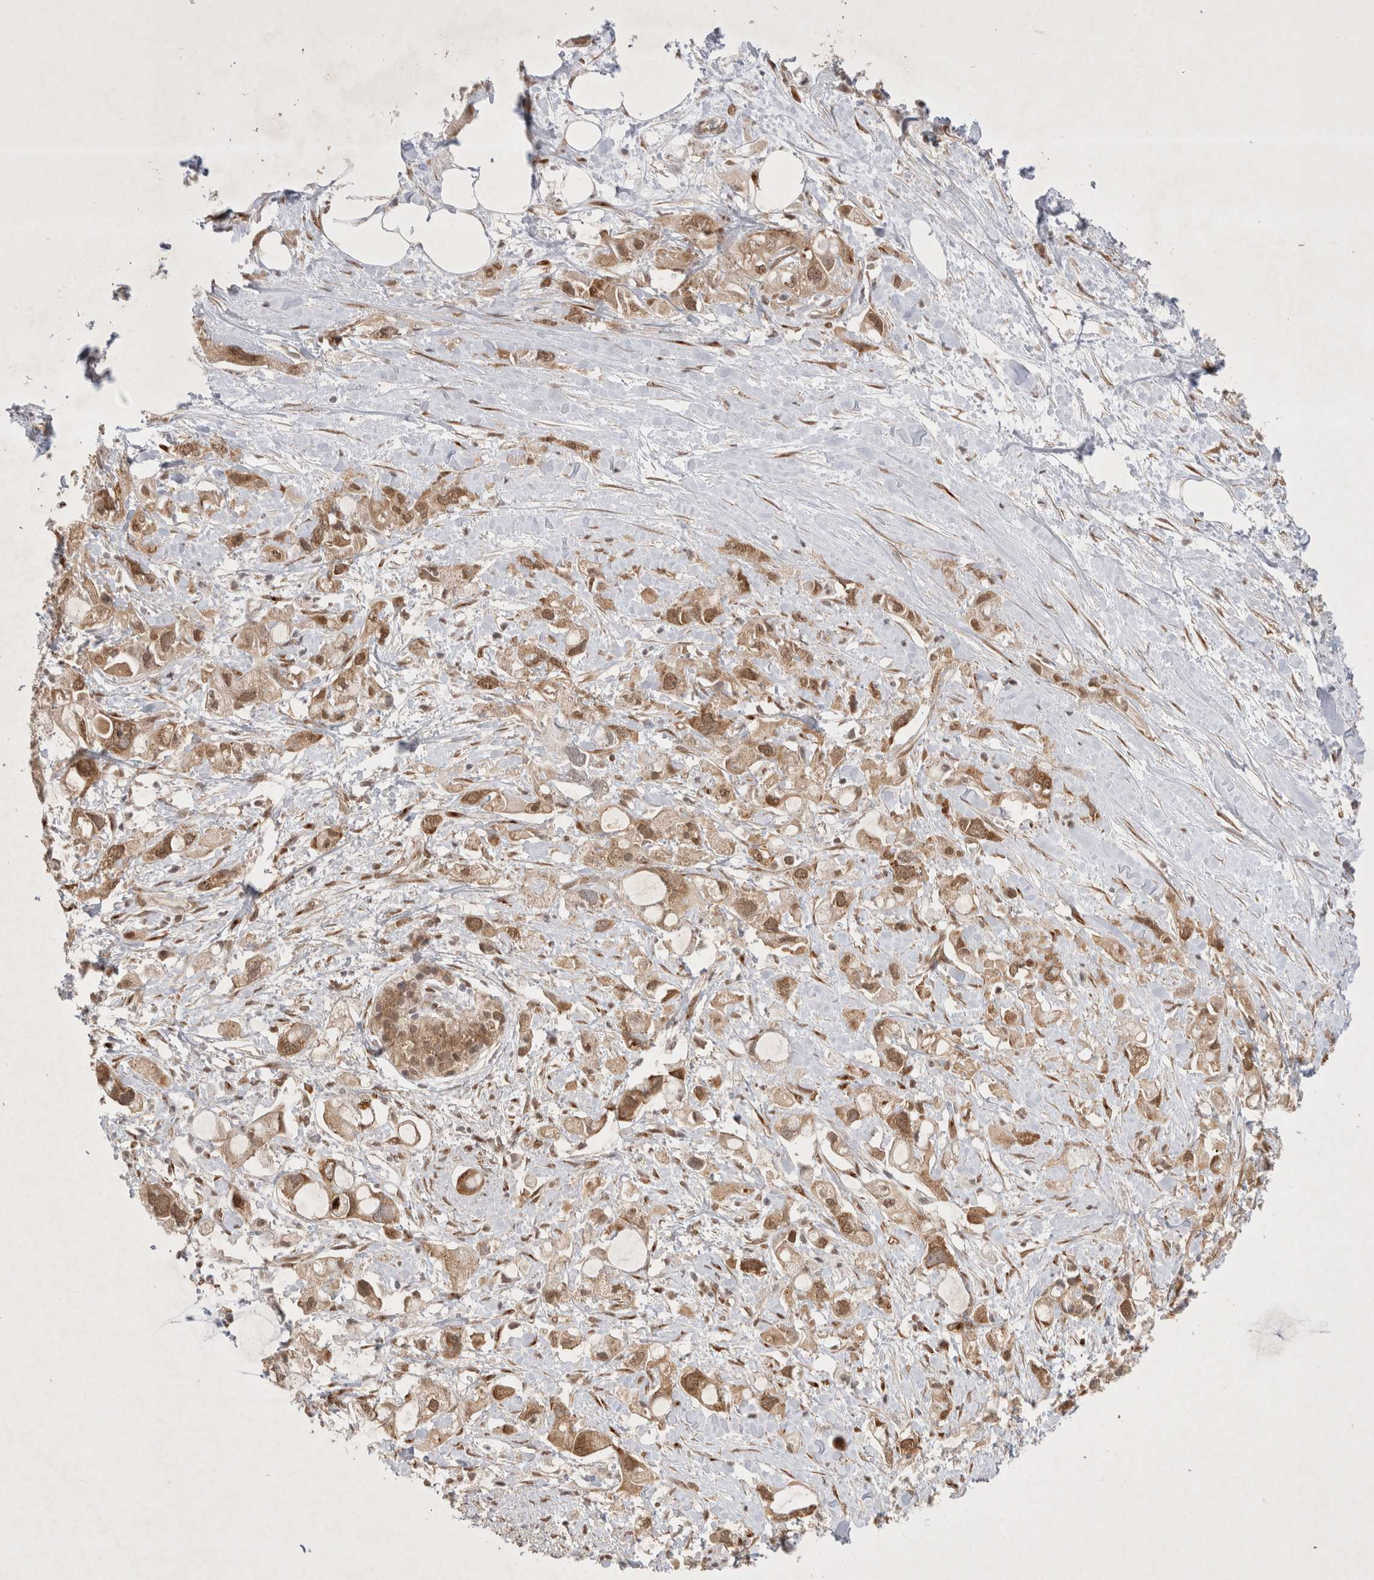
{"staining": {"intensity": "moderate", "quantity": ">75%", "location": "cytoplasmic/membranous,nuclear"}, "tissue": "pancreatic cancer", "cell_type": "Tumor cells", "image_type": "cancer", "snomed": [{"axis": "morphology", "description": "Adenocarcinoma, NOS"}, {"axis": "topography", "description": "Pancreas"}], "caption": "The photomicrograph demonstrates staining of pancreatic cancer, revealing moderate cytoplasmic/membranous and nuclear protein staining (brown color) within tumor cells.", "gene": "WIPF2", "patient": {"sex": "female", "age": 56}}